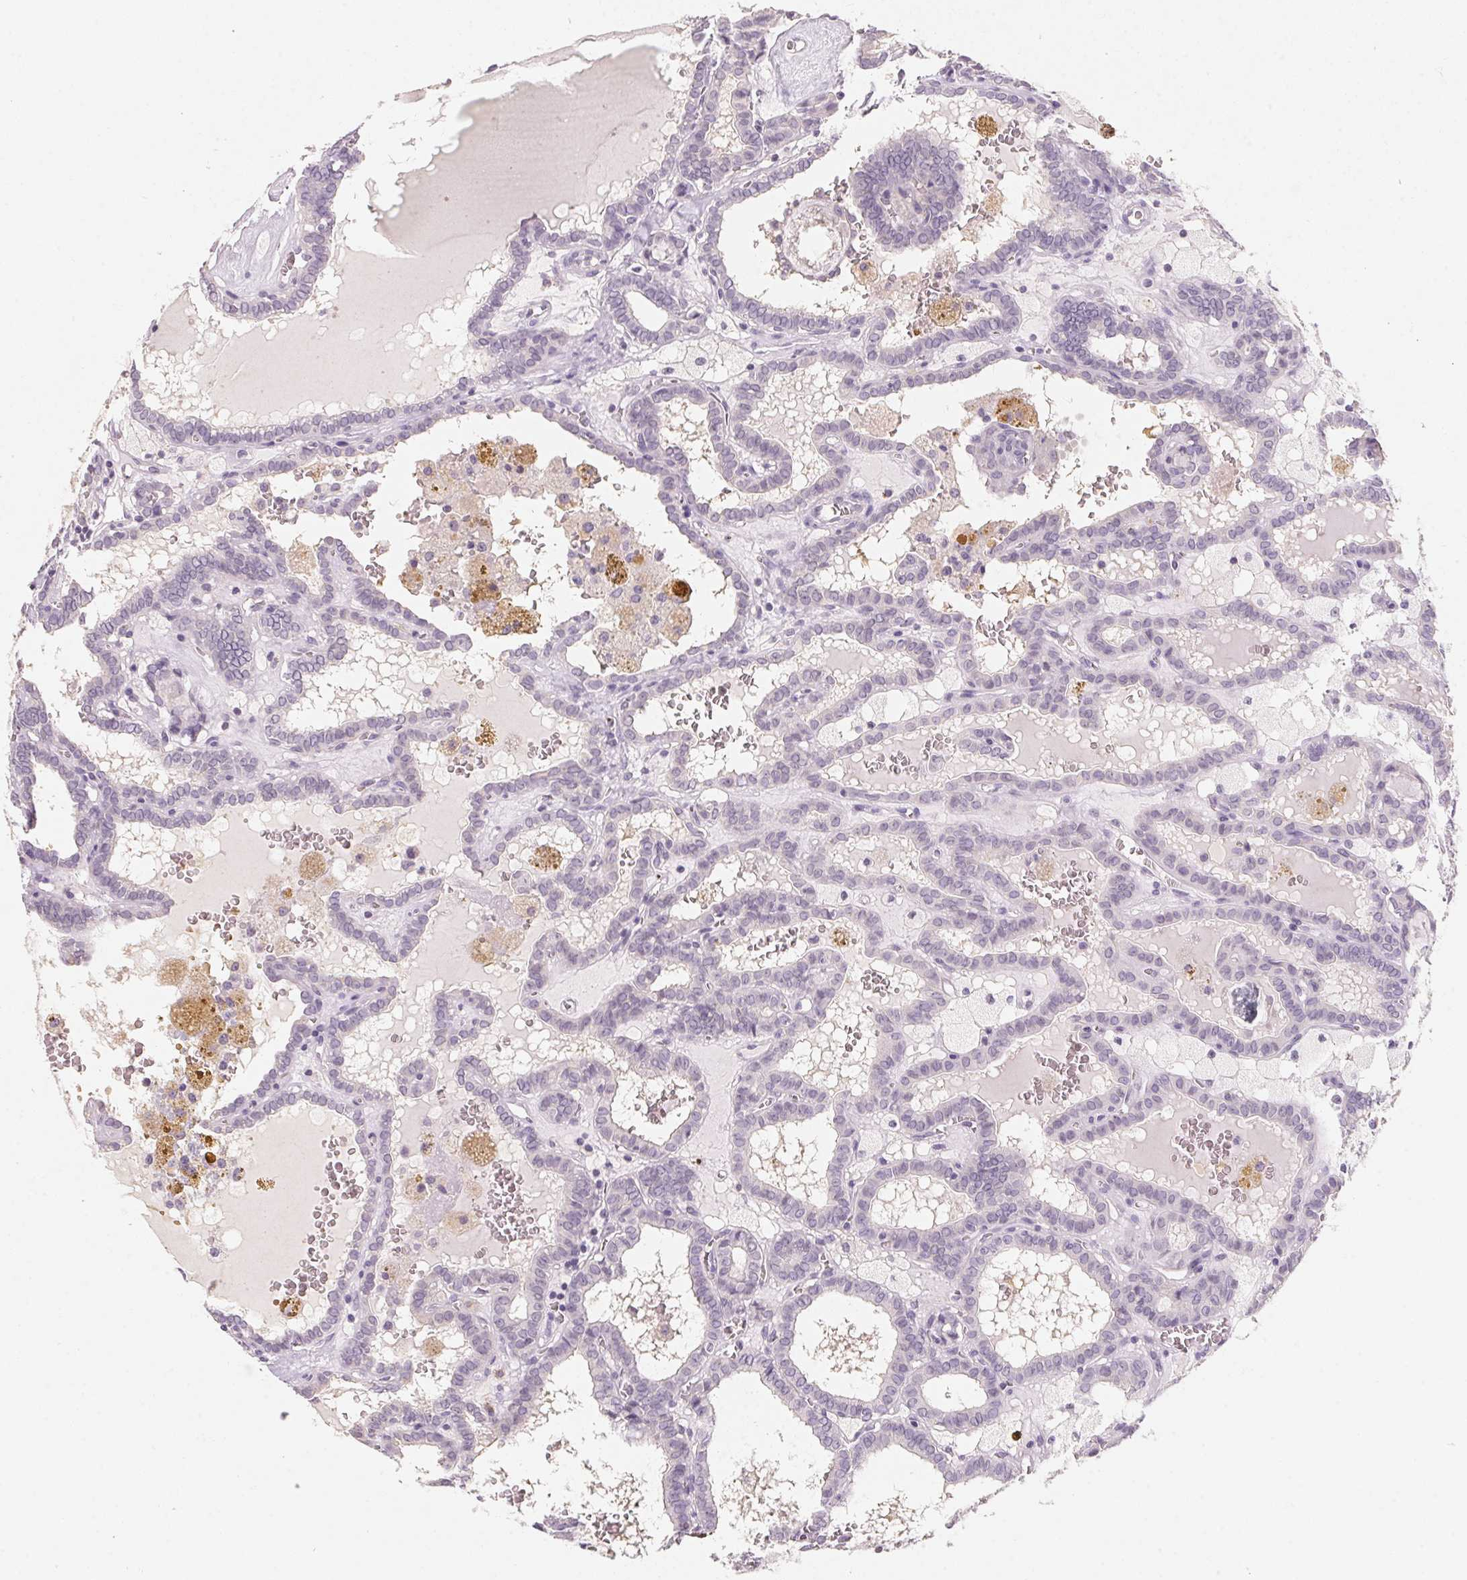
{"staining": {"intensity": "negative", "quantity": "none", "location": "none"}, "tissue": "thyroid cancer", "cell_type": "Tumor cells", "image_type": "cancer", "snomed": [{"axis": "morphology", "description": "Papillary adenocarcinoma, NOS"}, {"axis": "topography", "description": "Thyroid gland"}], "caption": "This is an immunohistochemistry (IHC) image of human papillary adenocarcinoma (thyroid). There is no expression in tumor cells.", "gene": "CAPZA3", "patient": {"sex": "female", "age": 39}}